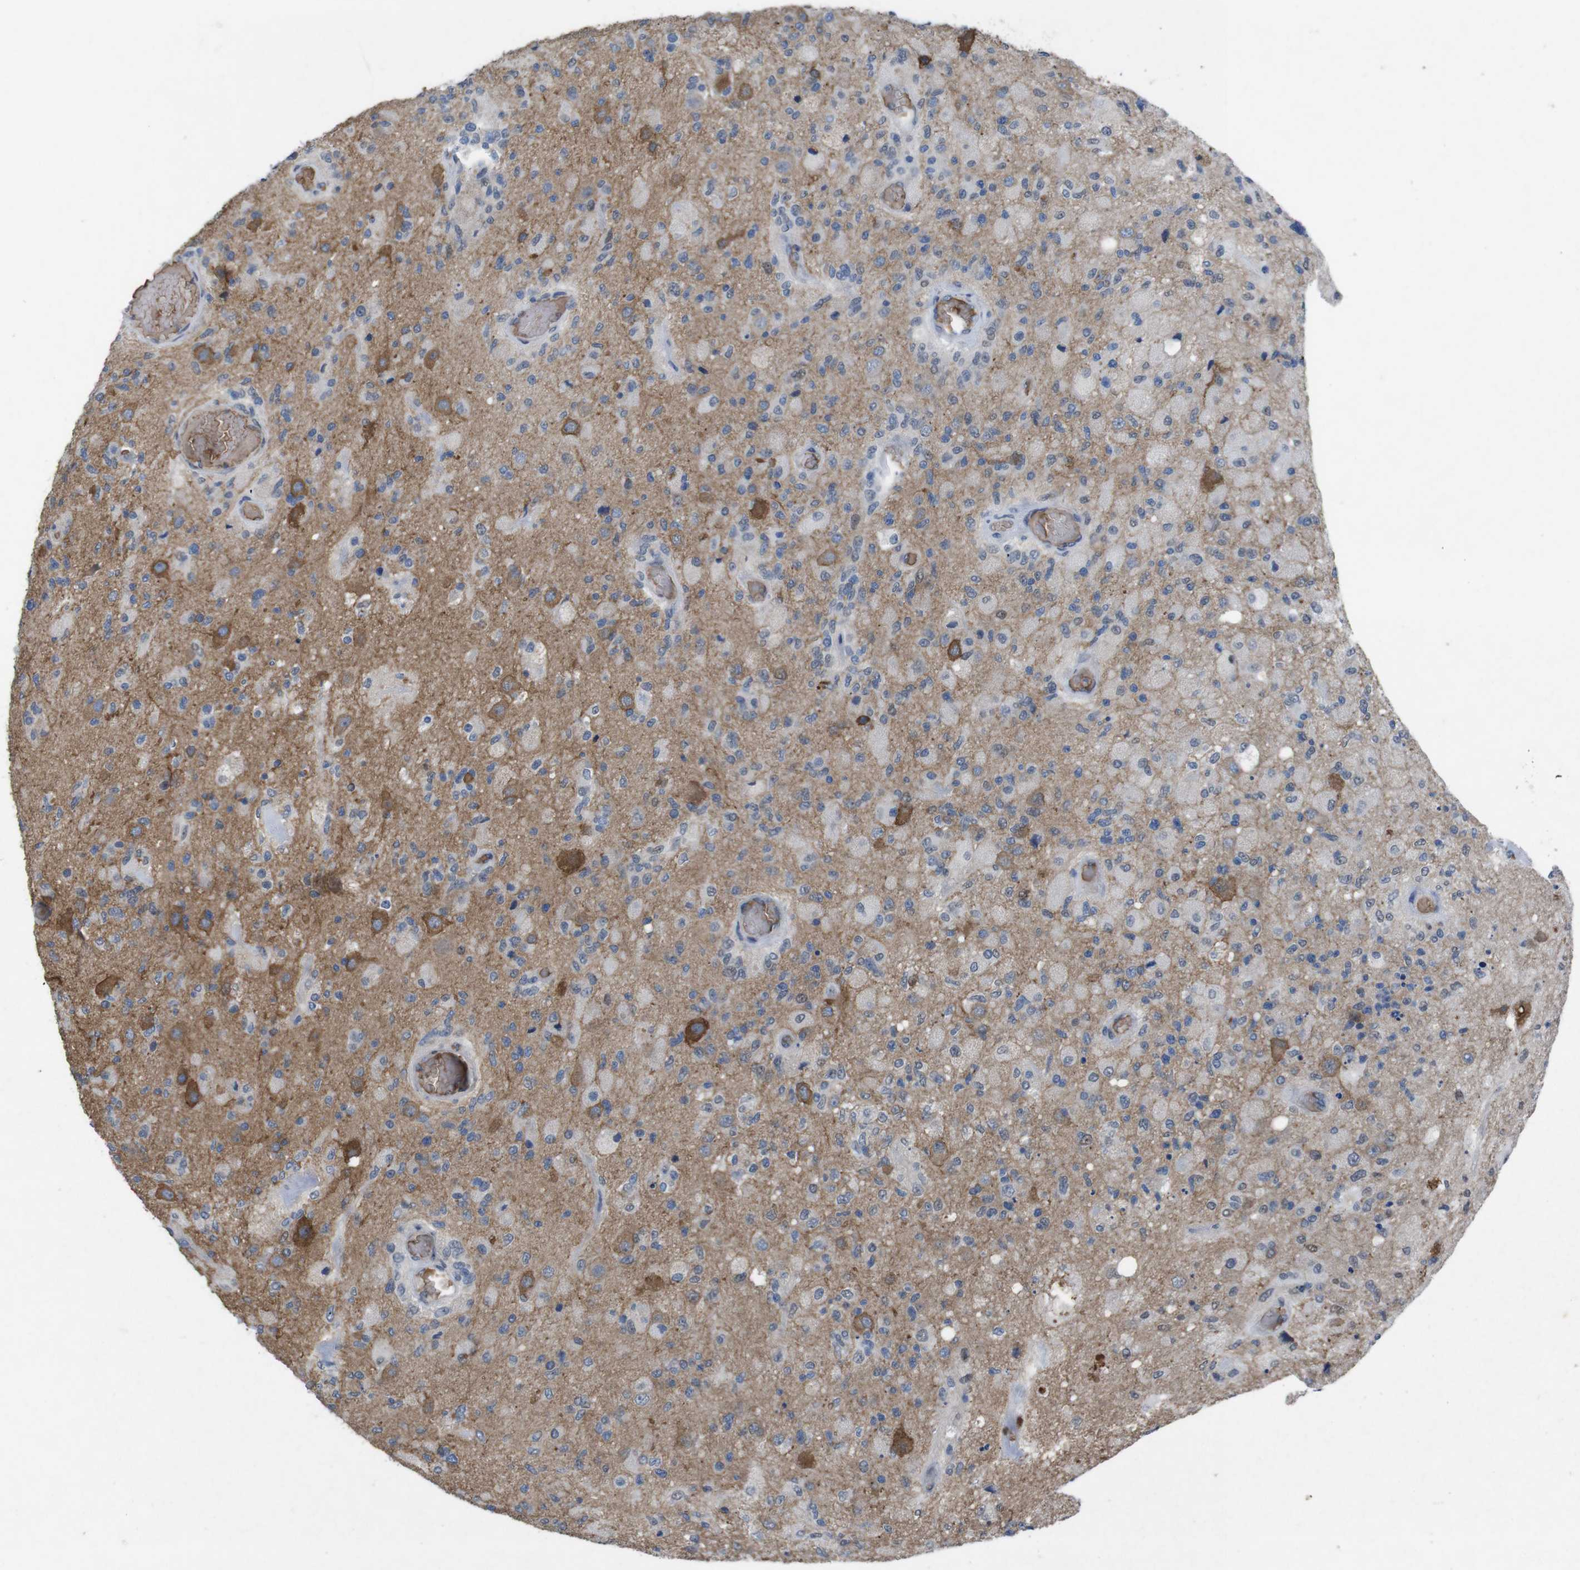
{"staining": {"intensity": "negative", "quantity": "none", "location": "none"}, "tissue": "glioma", "cell_type": "Tumor cells", "image_type": "cancer", "snomed": [{"axis": "morphology", "description": "Normal tissue, NOS"}, {"axis": "morphology", "description": "Glioma, malignant, High grade"}, {"axis": "topography", "description": "Cerebral cortex"}], "caption": "This histopathology image is of malignant glioma (high-grade) stained with immunohistochemistry (IHC) to label a protein in brown with the nuclei are counter-stained blue. There is no positivity in tumor cells. Nuclei are stained in blue.", "gene": "SPTB", "patient": {"sex": "male", "age": 77}}